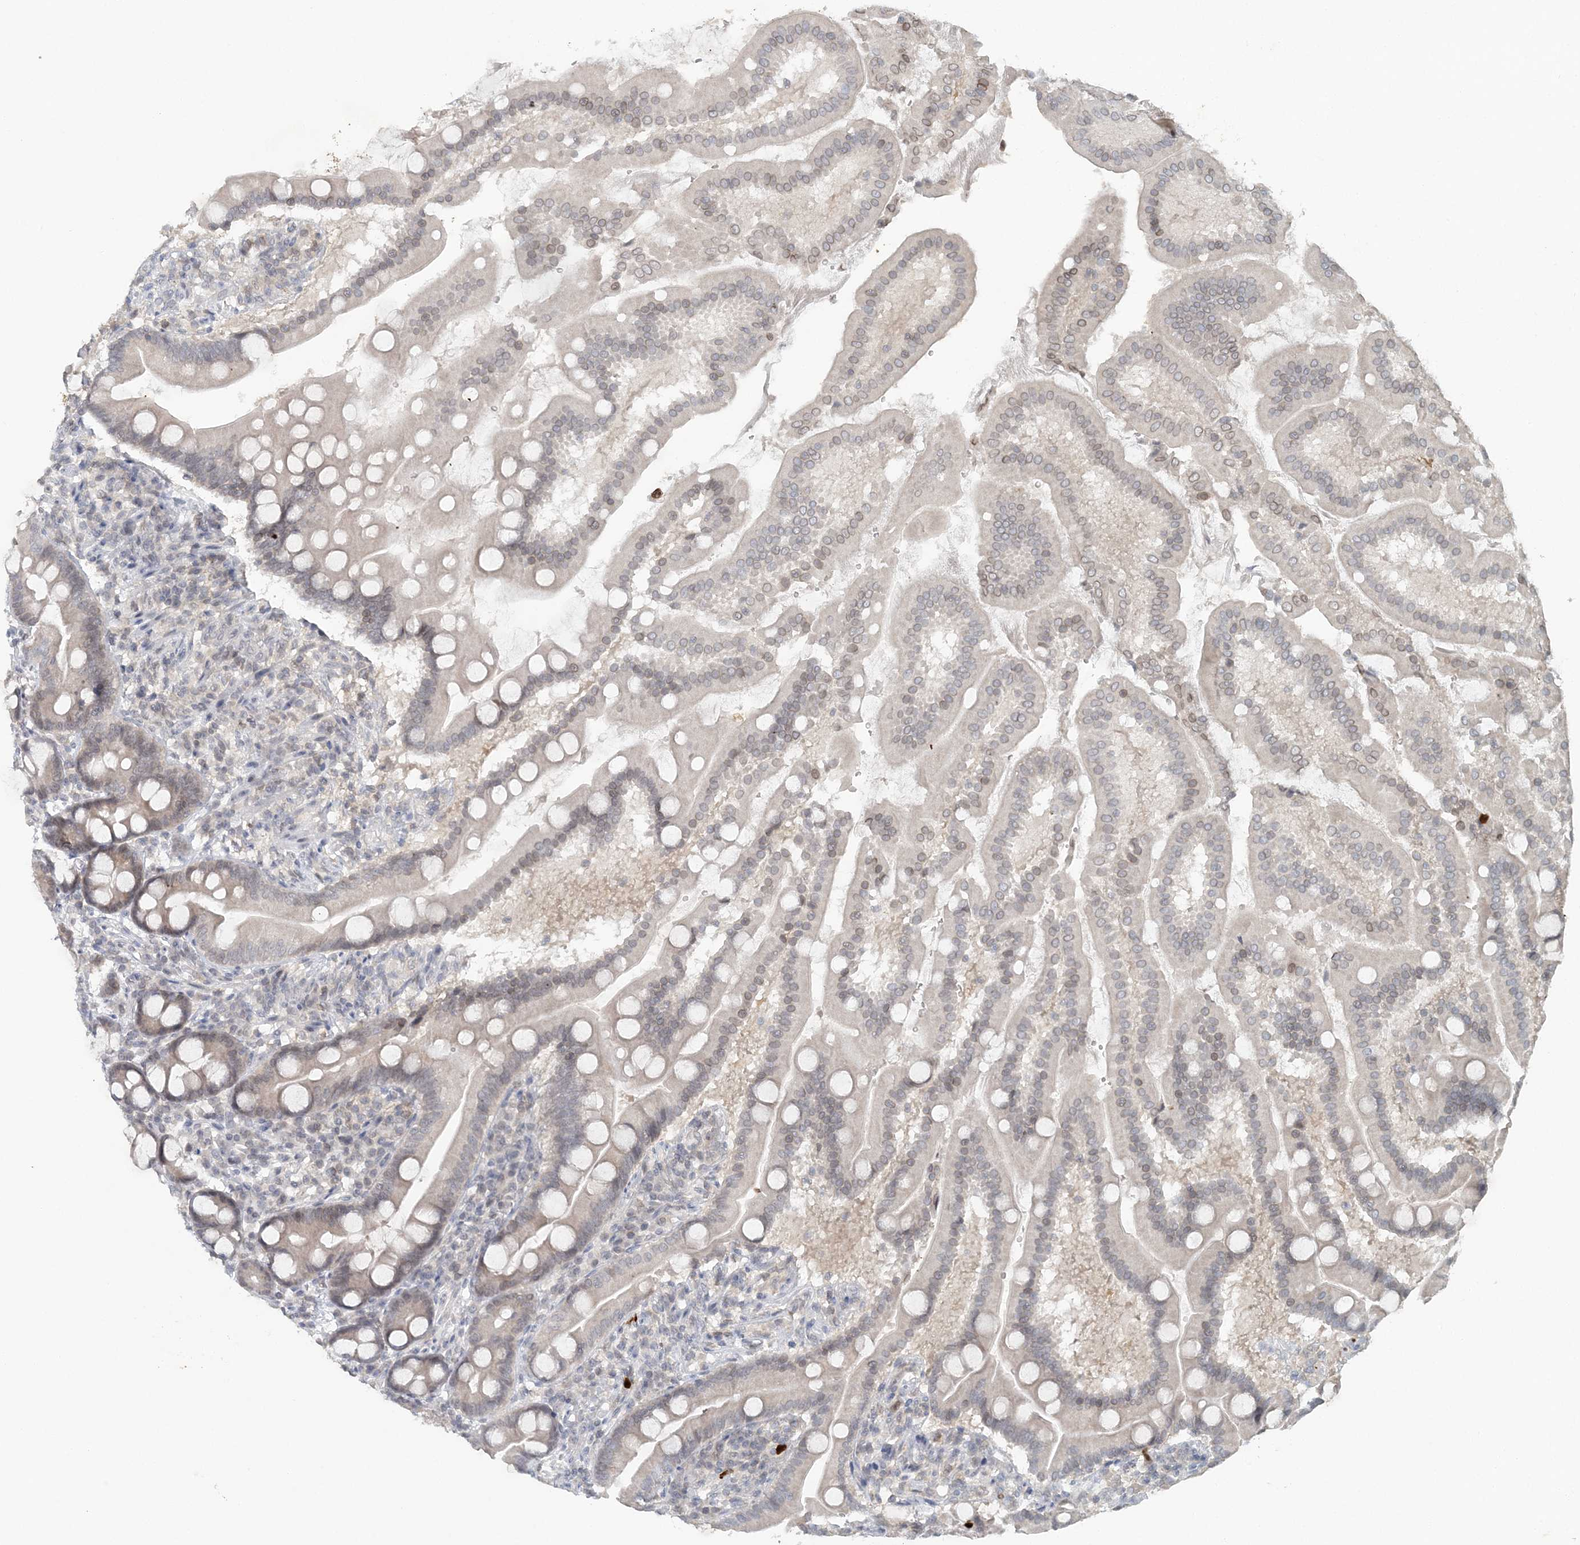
{"staining": {"intensity": "weak", "quantity": "<25%", "location": "cytoplasmic/membranous"}, "tissue": "duodenum", "cell_type": "Glandular cells", "image_type": "normal", "snomed": [{"axis": "morphology", "description": "Normal tissue, NOS"}, {"axis": "topography", "description": "Duodenum"}], "caption": "Histopathology image shows no protein expression in glandular cells of normal duodenum. Brightfield microscopy of IHC stained with DAB (3,3'-diaminobenzidine) (brown) and hematoxylin (blue), captured at high magnification.", "gene": "NUP54", "patient": {"sex": "male", "age": 50}}